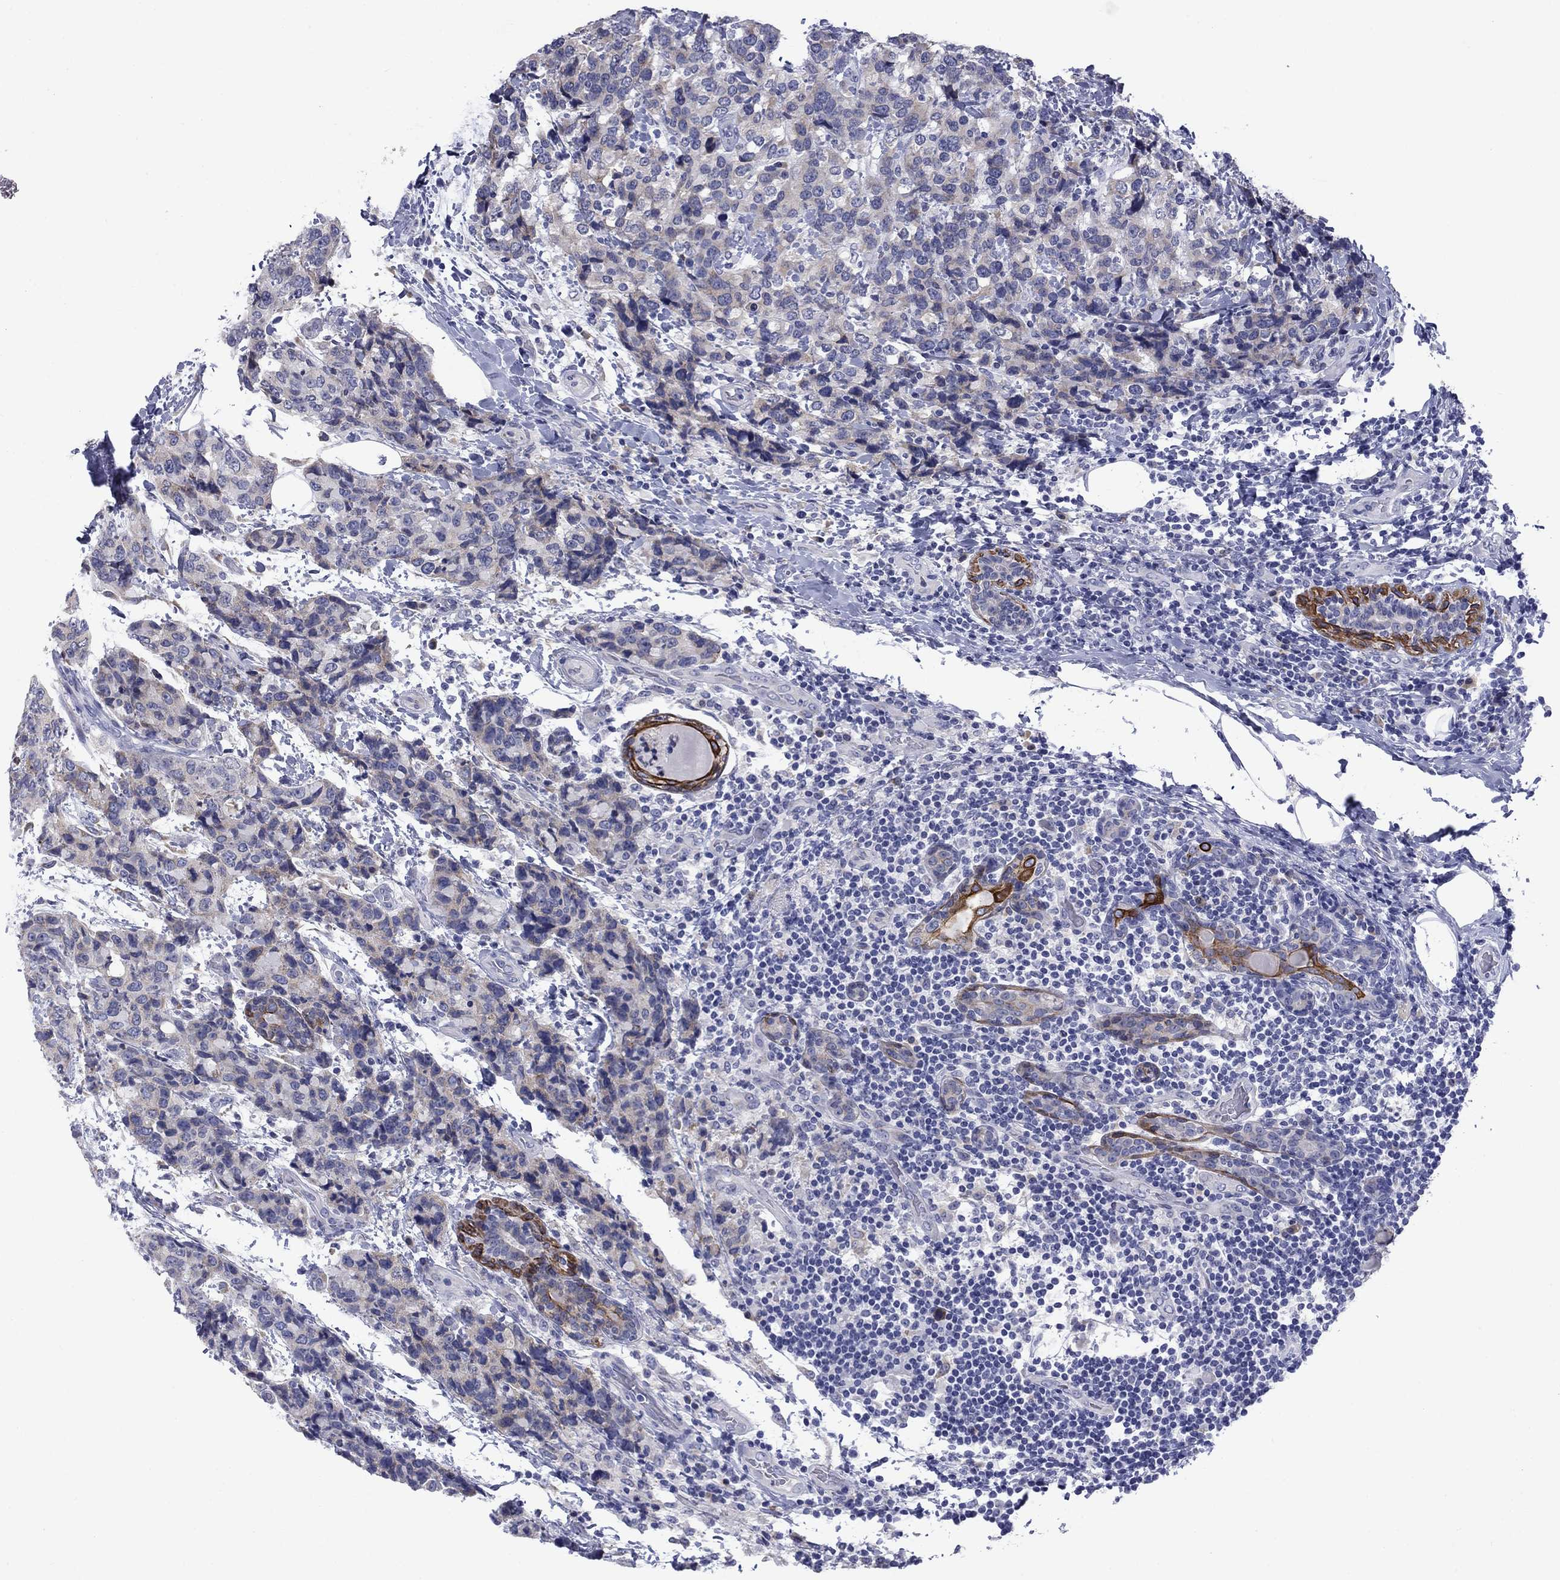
{"staining": {"intensity": "weak", "quantity": "<25%", "location": "cytoplasmic/membranous"}, "tissue": "breast cancer", "cell_type": "Tumor cells", "image_type": "cancer", "snomed": [{"axis": "morphology", "description": "Lobular carcinoma"}, {"axis": "topography", "description": "Breast"}], "caption": "Tumor cells are negative for brown protein staining in lobular carcinoma (breast).", "gene": "TMPRSS11A", "patient": {"sex": "female", "age": 59}}